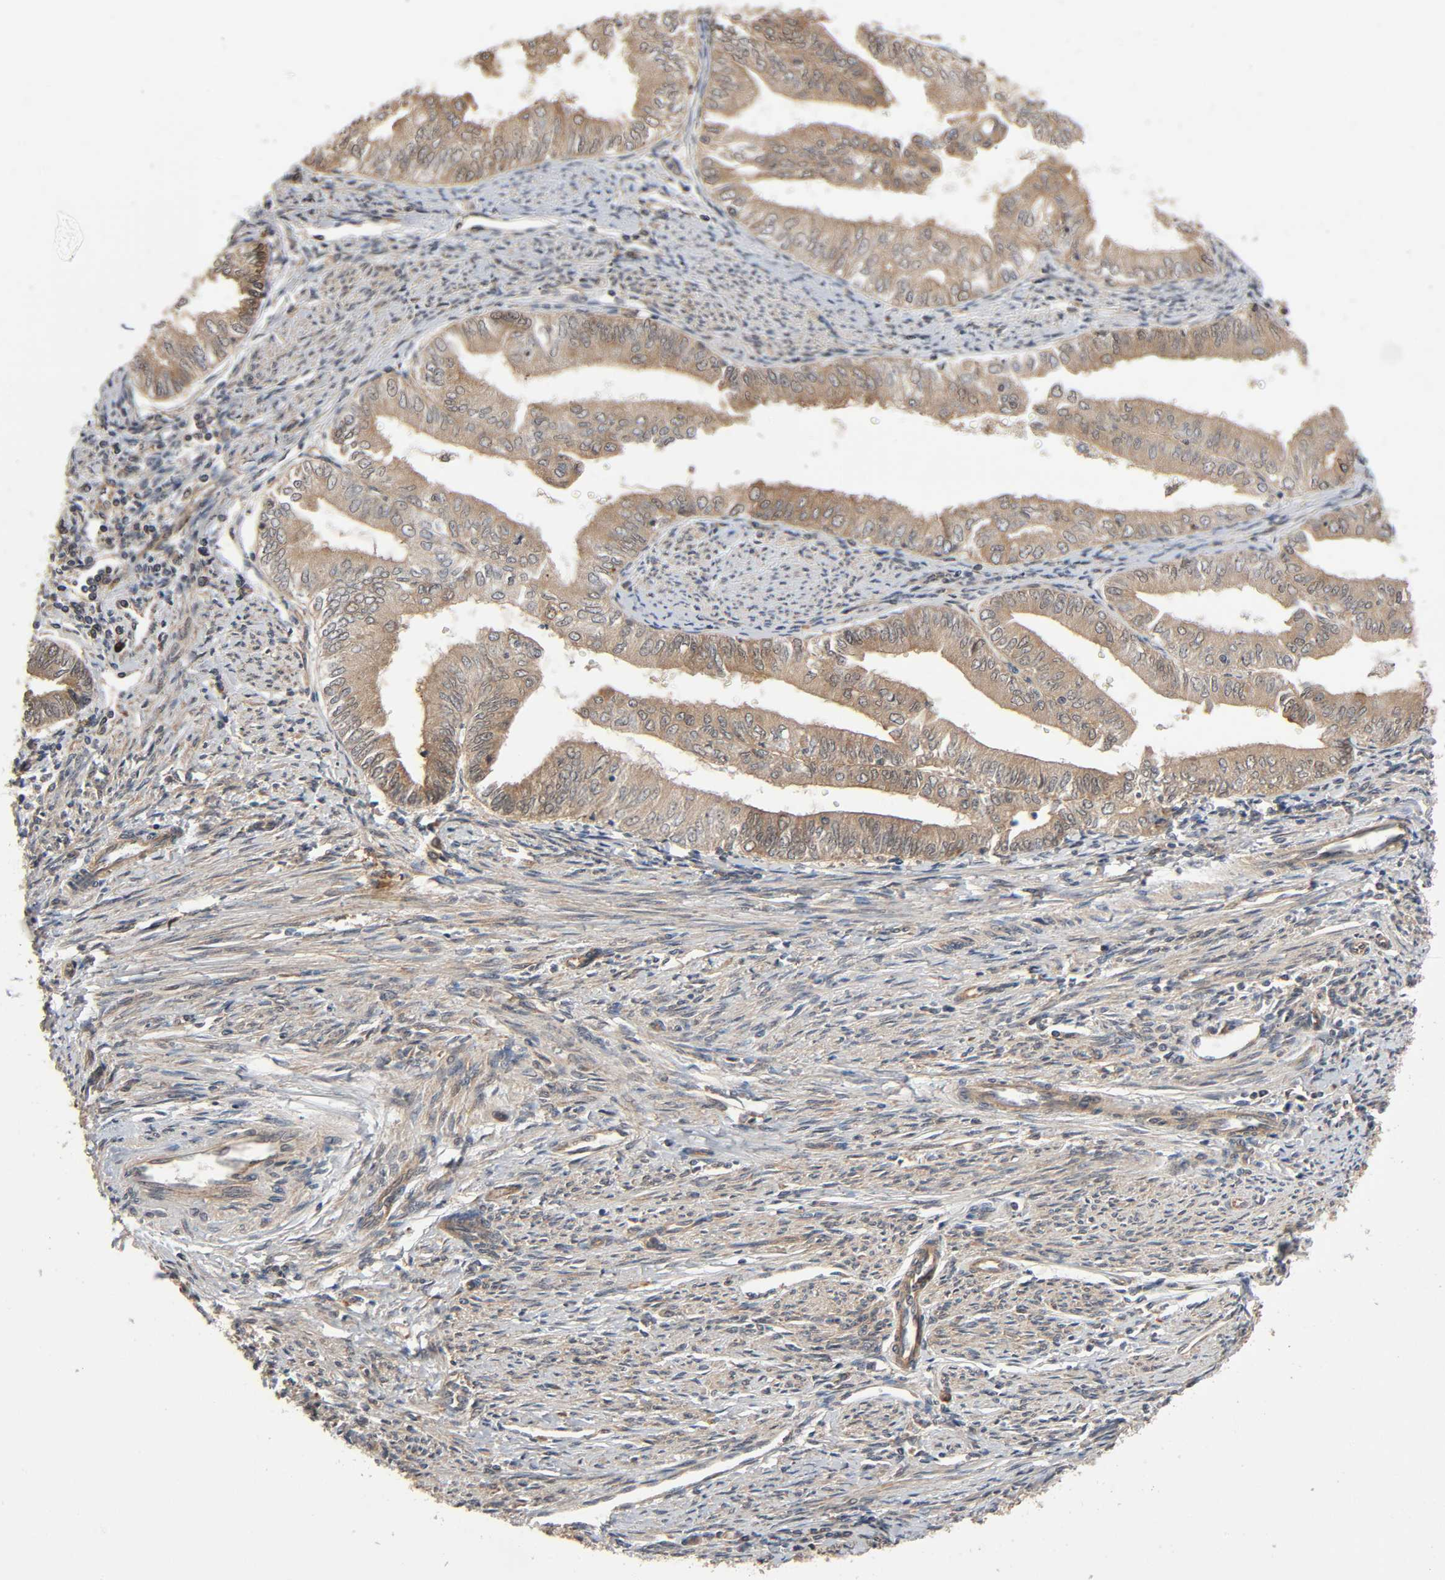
{"staining": {"intensity": "moderate", "quantity": ">75%", "location": "cytoplasmic/membranous"}, "tissue": "endometrial cancer", "cell_type": "Tumor cells", "image_type": "cancer", "snomed": [{"axis": "morphology", "description": "Adenocarcinoma, NOS"}, {"axis": "topography", "description": "Endometrium"}], "caption": "Immunohistochemical staining of adenocarcinoma (endometrial) demonstrates moderate cytoplasmic/membranous protein positivity in approximately >75% of tumor cells.", "gene": "PPP2R1B", "patient": {"sex": "female", "age": 66}}